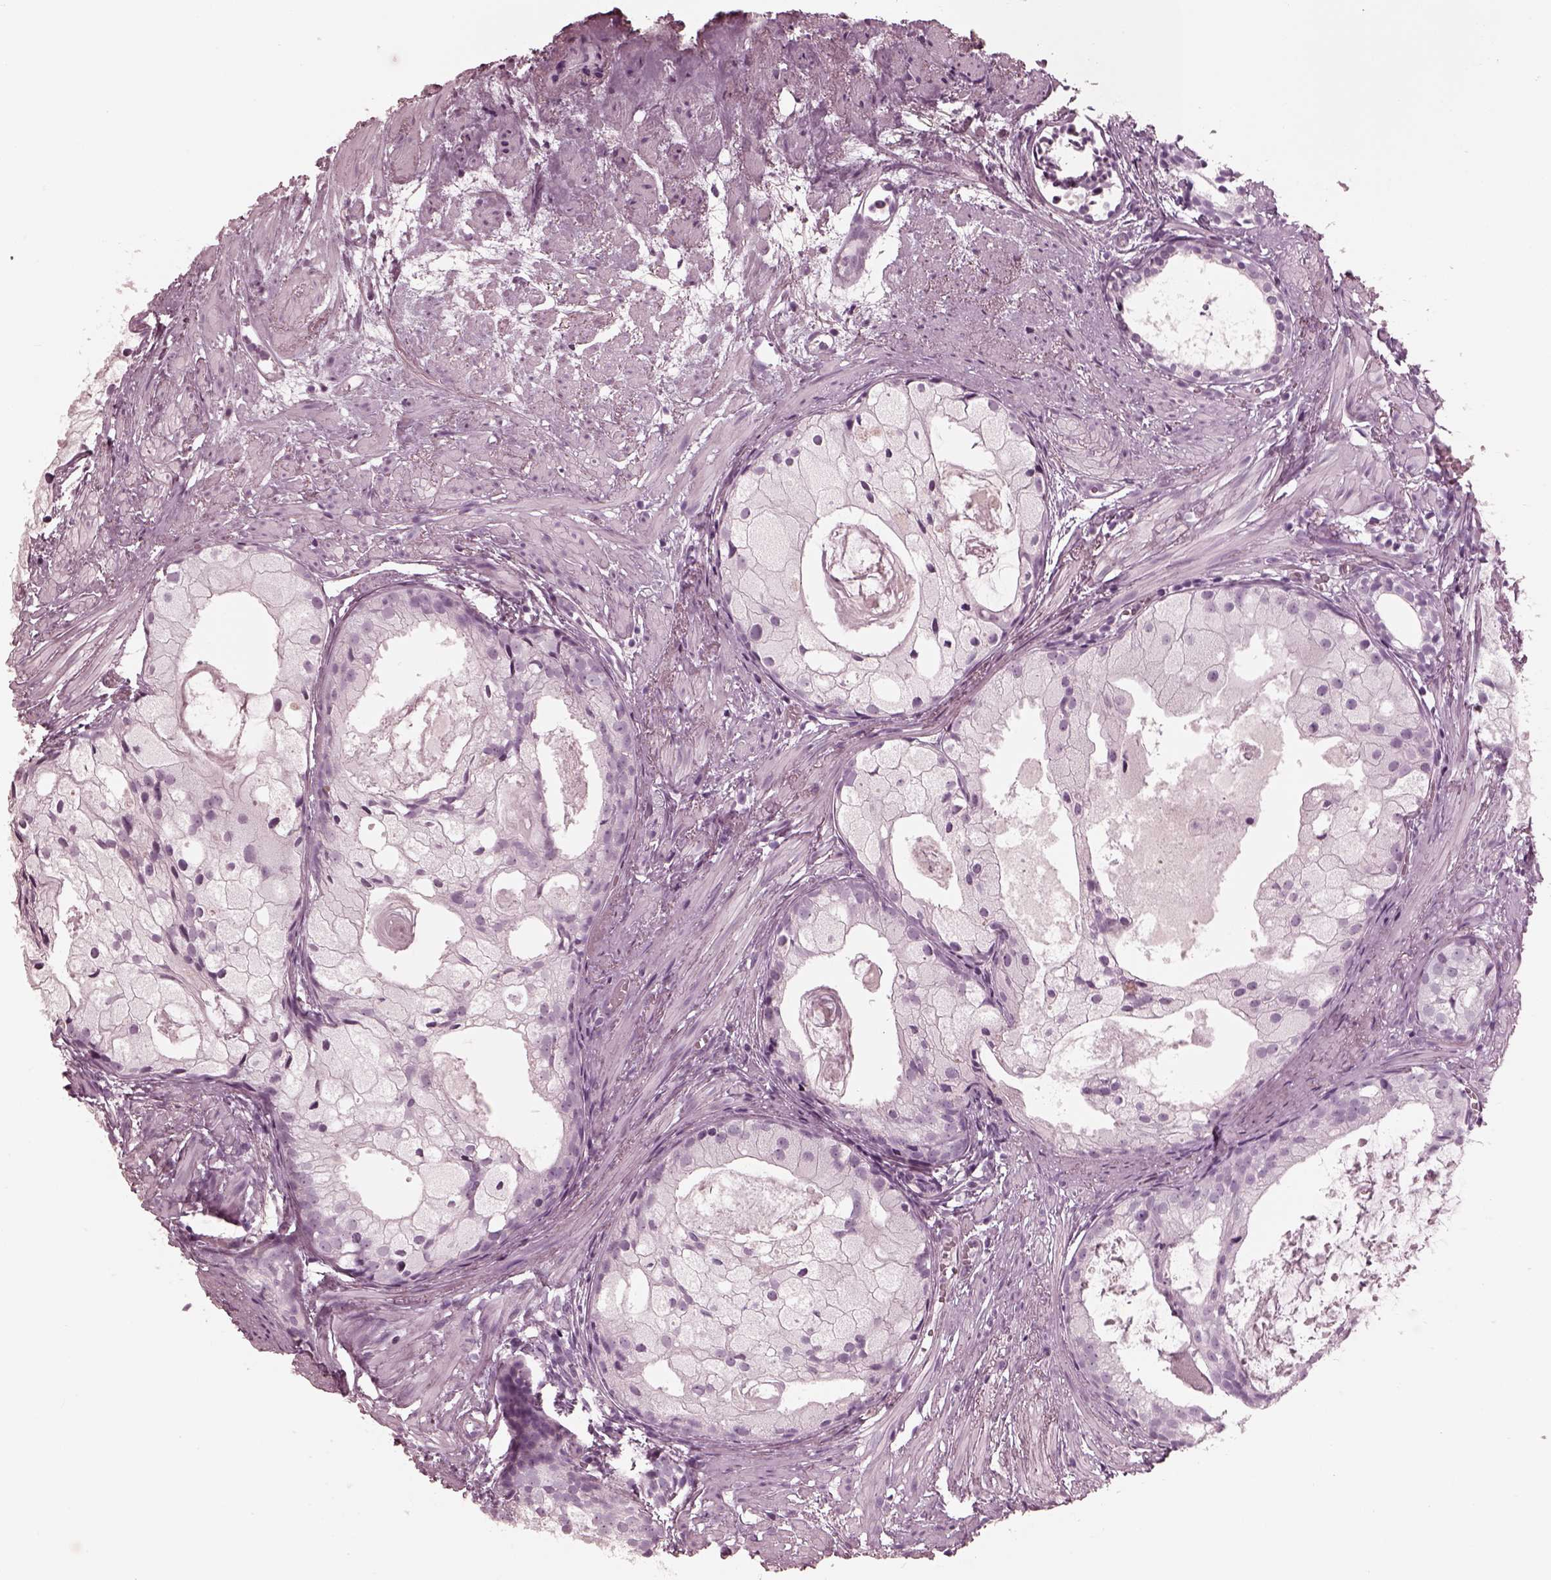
{"staining": {"intensity": "negative", "quantity": "none", "location": "none"}, "tissue": "prostate cancer", "cell_type": "Tumor cells", "image_type": "cancer", "snomed": [{"axis": "morphology", "description": "Adenocarcinoma, High grade"}, {"axis": "topography", "description": "Prostate"}], "caption": "Immunohistochemistry of prostate cancer (adenocarcinoma (high-grade)) displays no expression in tumor cells.", "gene": "FABP9", "patient": {"sex": "male", "age": 85}}